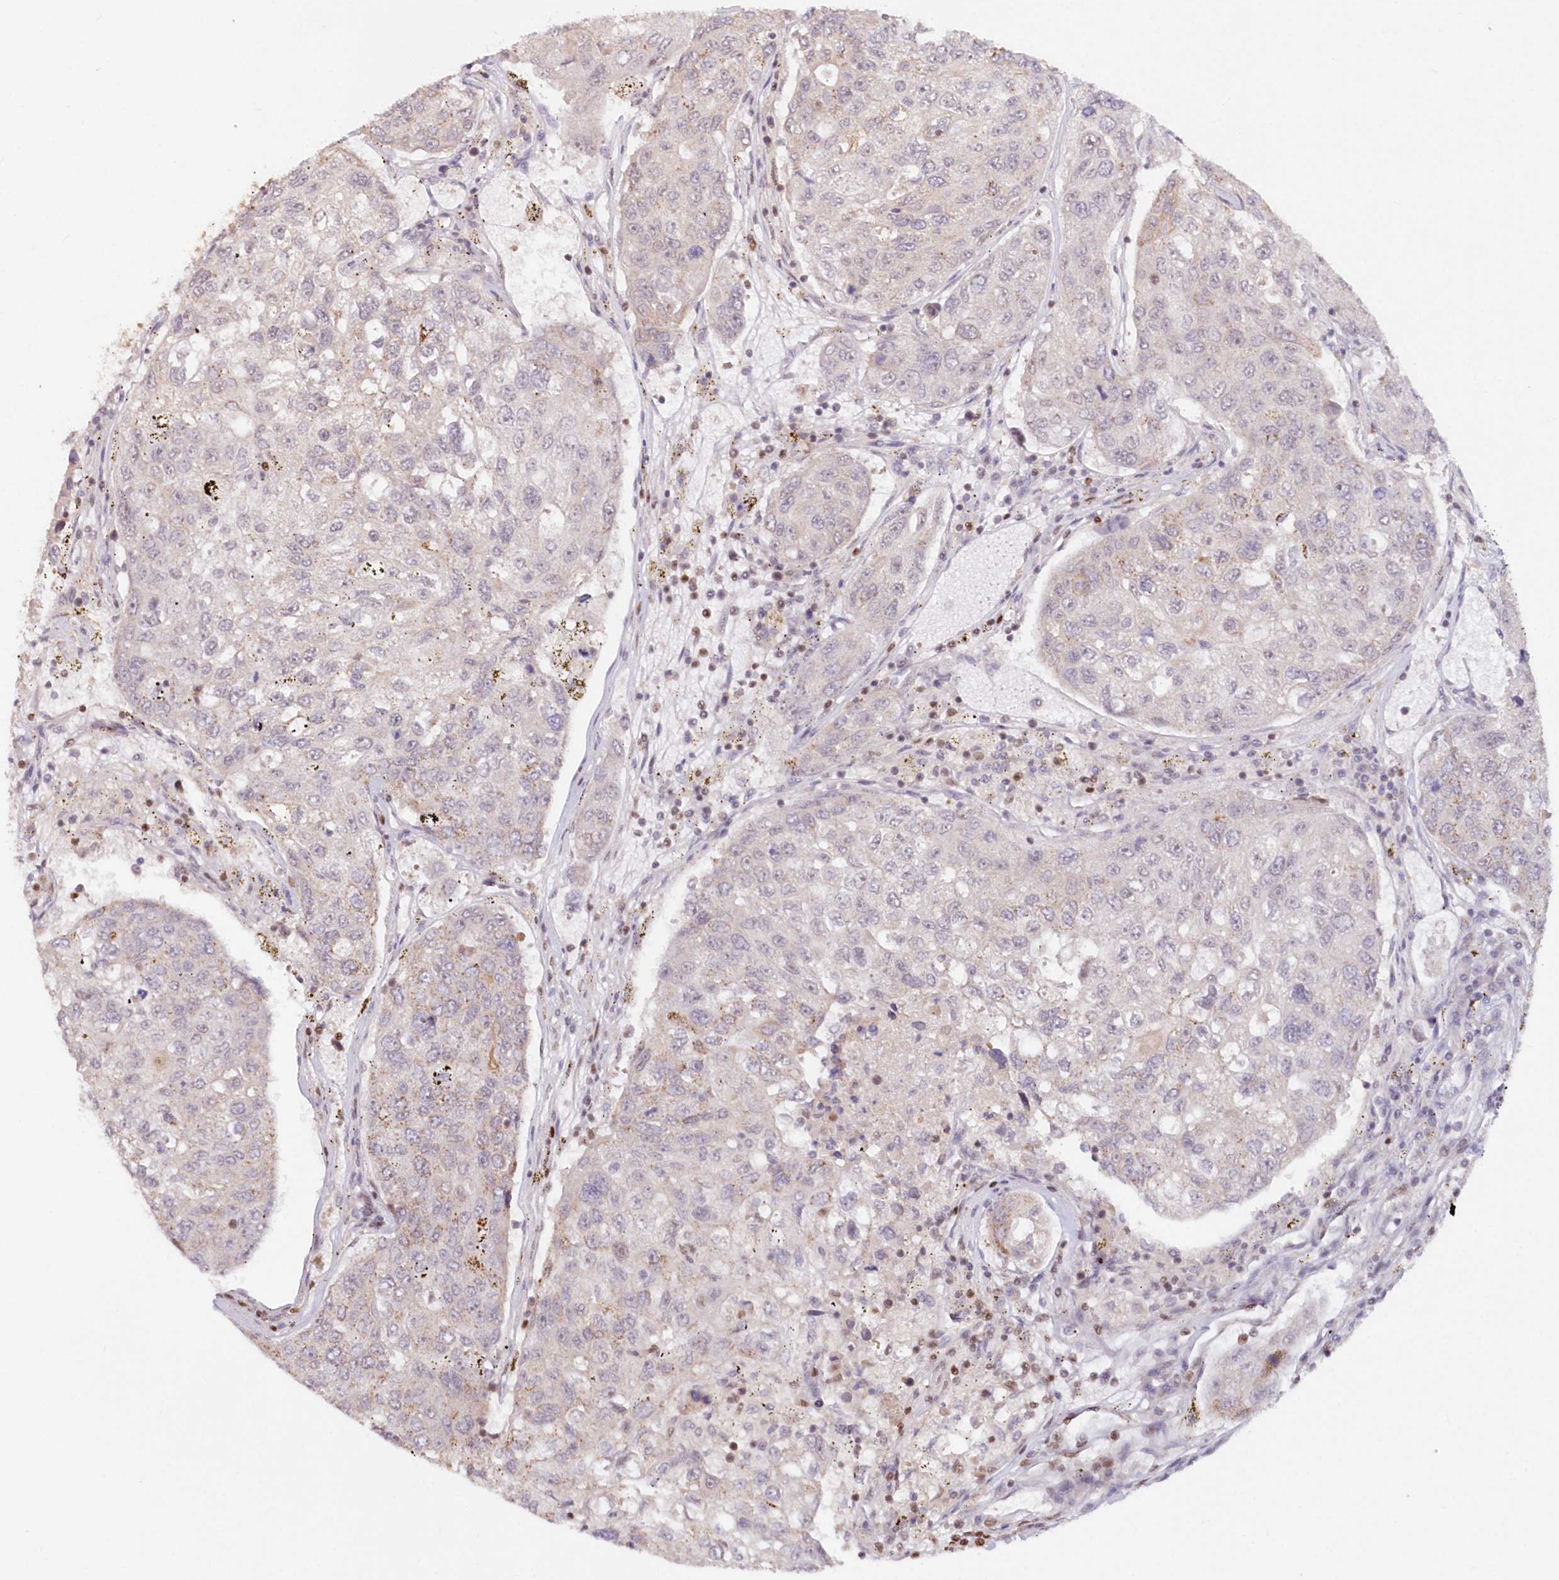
{"staining": {"intensity": "negative", "quantity": "none", "location": "none"}, "tissue": "urothelial cancer", "cell_type": "Tumor cells", "image_type": "cancer", "snomed": [{"axis": "morphology", "description": "Urothelial carcinoma, High grade"}, {"axis": "topography", "description": "Lymph node"}, {"axis": "topography", "description": "Urinary bladder"}], "caption": "An immunohistochemistry histopathology image of urothelial carcinoma (high-grade) is shown. There is no staining in tumor cells of urothelial carcinoma (high-grade).", "gene": "POLR2B", "patient": {"sex": "male", "age": 51}}